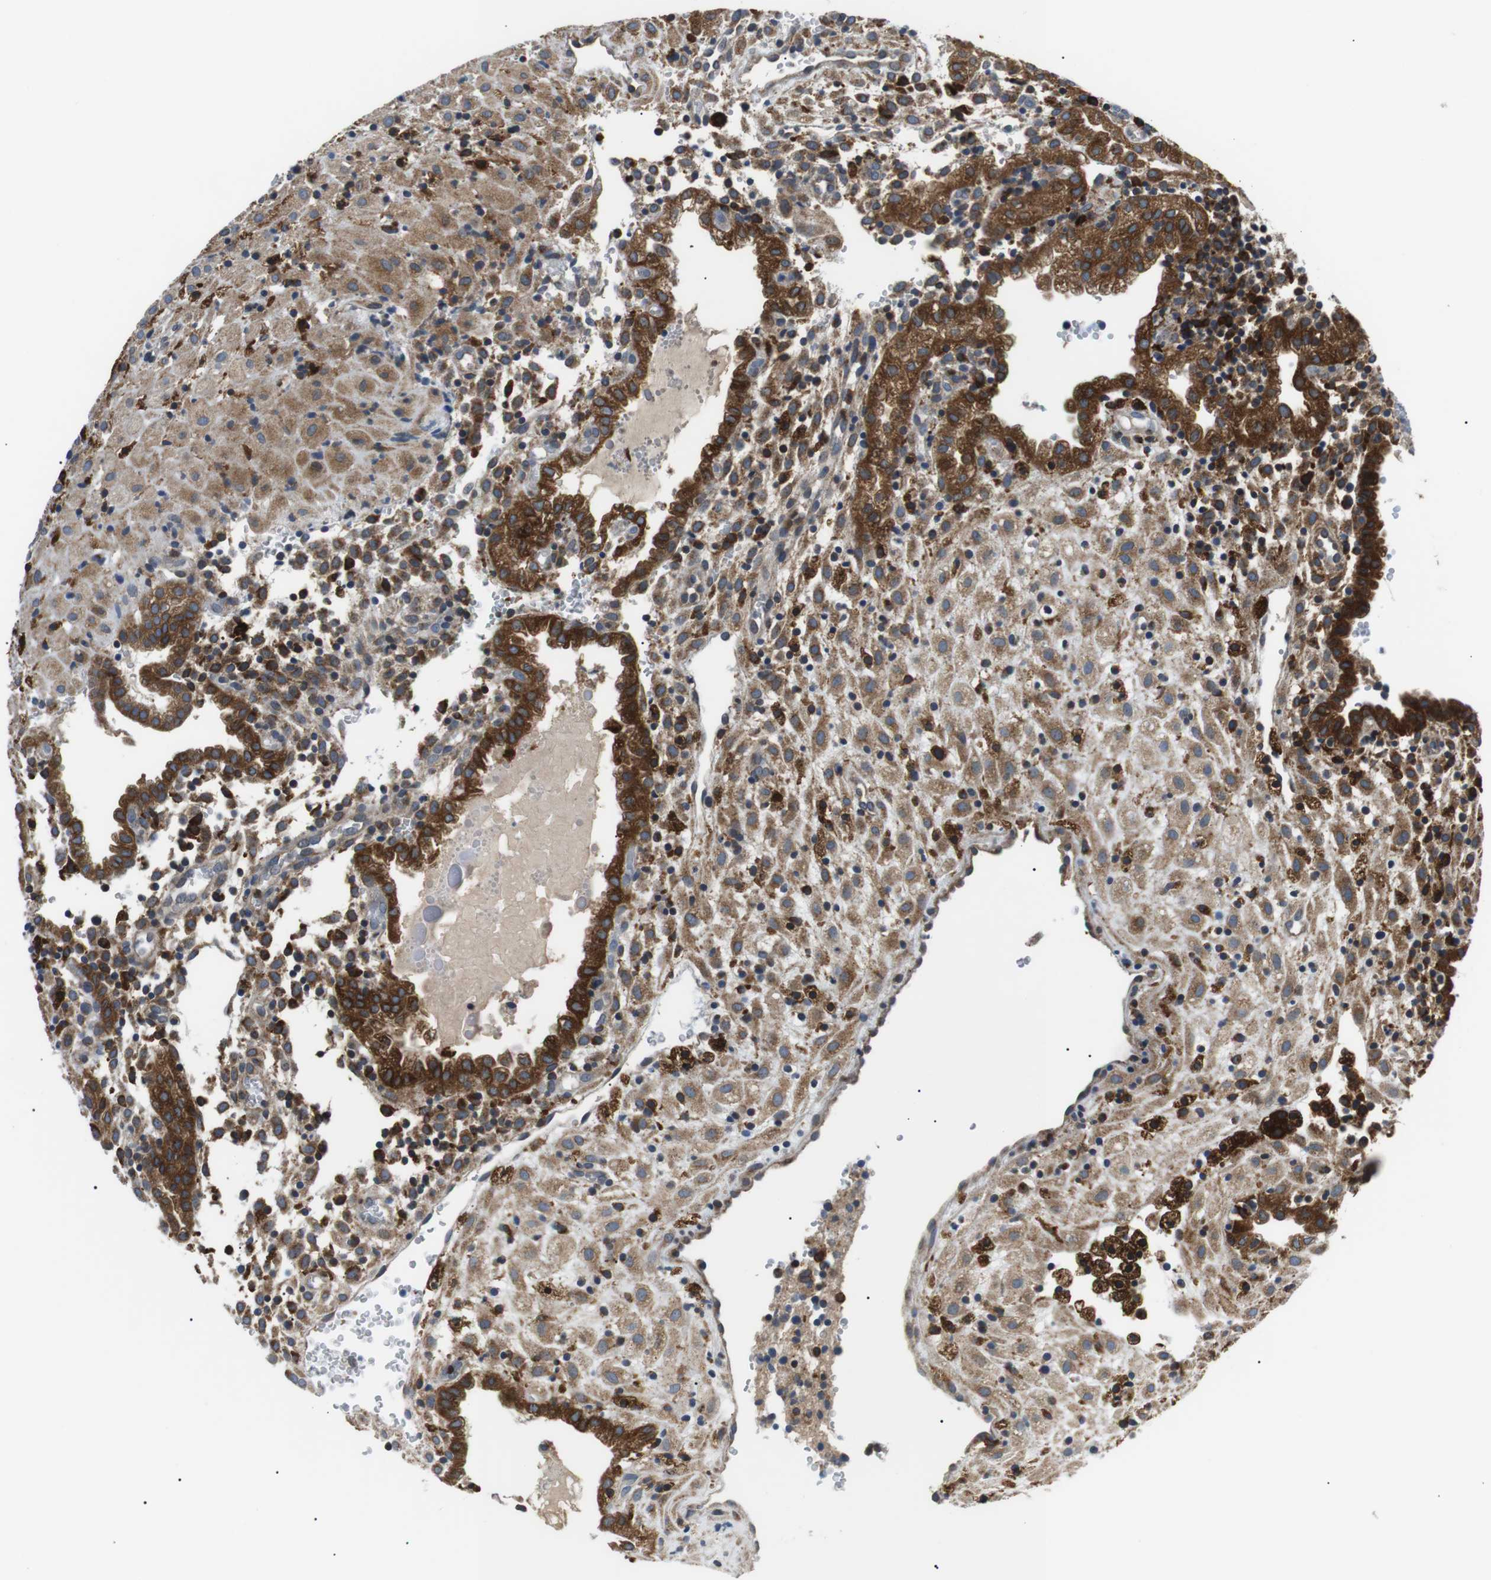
{"staining": {"intensity": "moderate", "quantity": ">75%", "location": "cytoplasmic/membranous"}, "tissue": "placenta", "cell_type": "Decidual cells", "image_type": "normal", "snomed": [{"axis": "morphology", "description": "Normal tissue, NOS"}, {"axis": "topography", "description": "Placenta"}], "caption": "Immunohistochemistry staining of unremarkable placenta, which displays medium levels of moderate cytoplasmic/membranous expression in about >75% of decidual cells indicating moderate cytoplasmic/membranous protein expression. The staining was performed using DAB (3,3'-diaminobenzidine) (brown) for protein detection and nuclei were counterstained in hematoxylin (blue).", "gene": "RAB9A", "patient": {"sex": "female", "age": 18}}